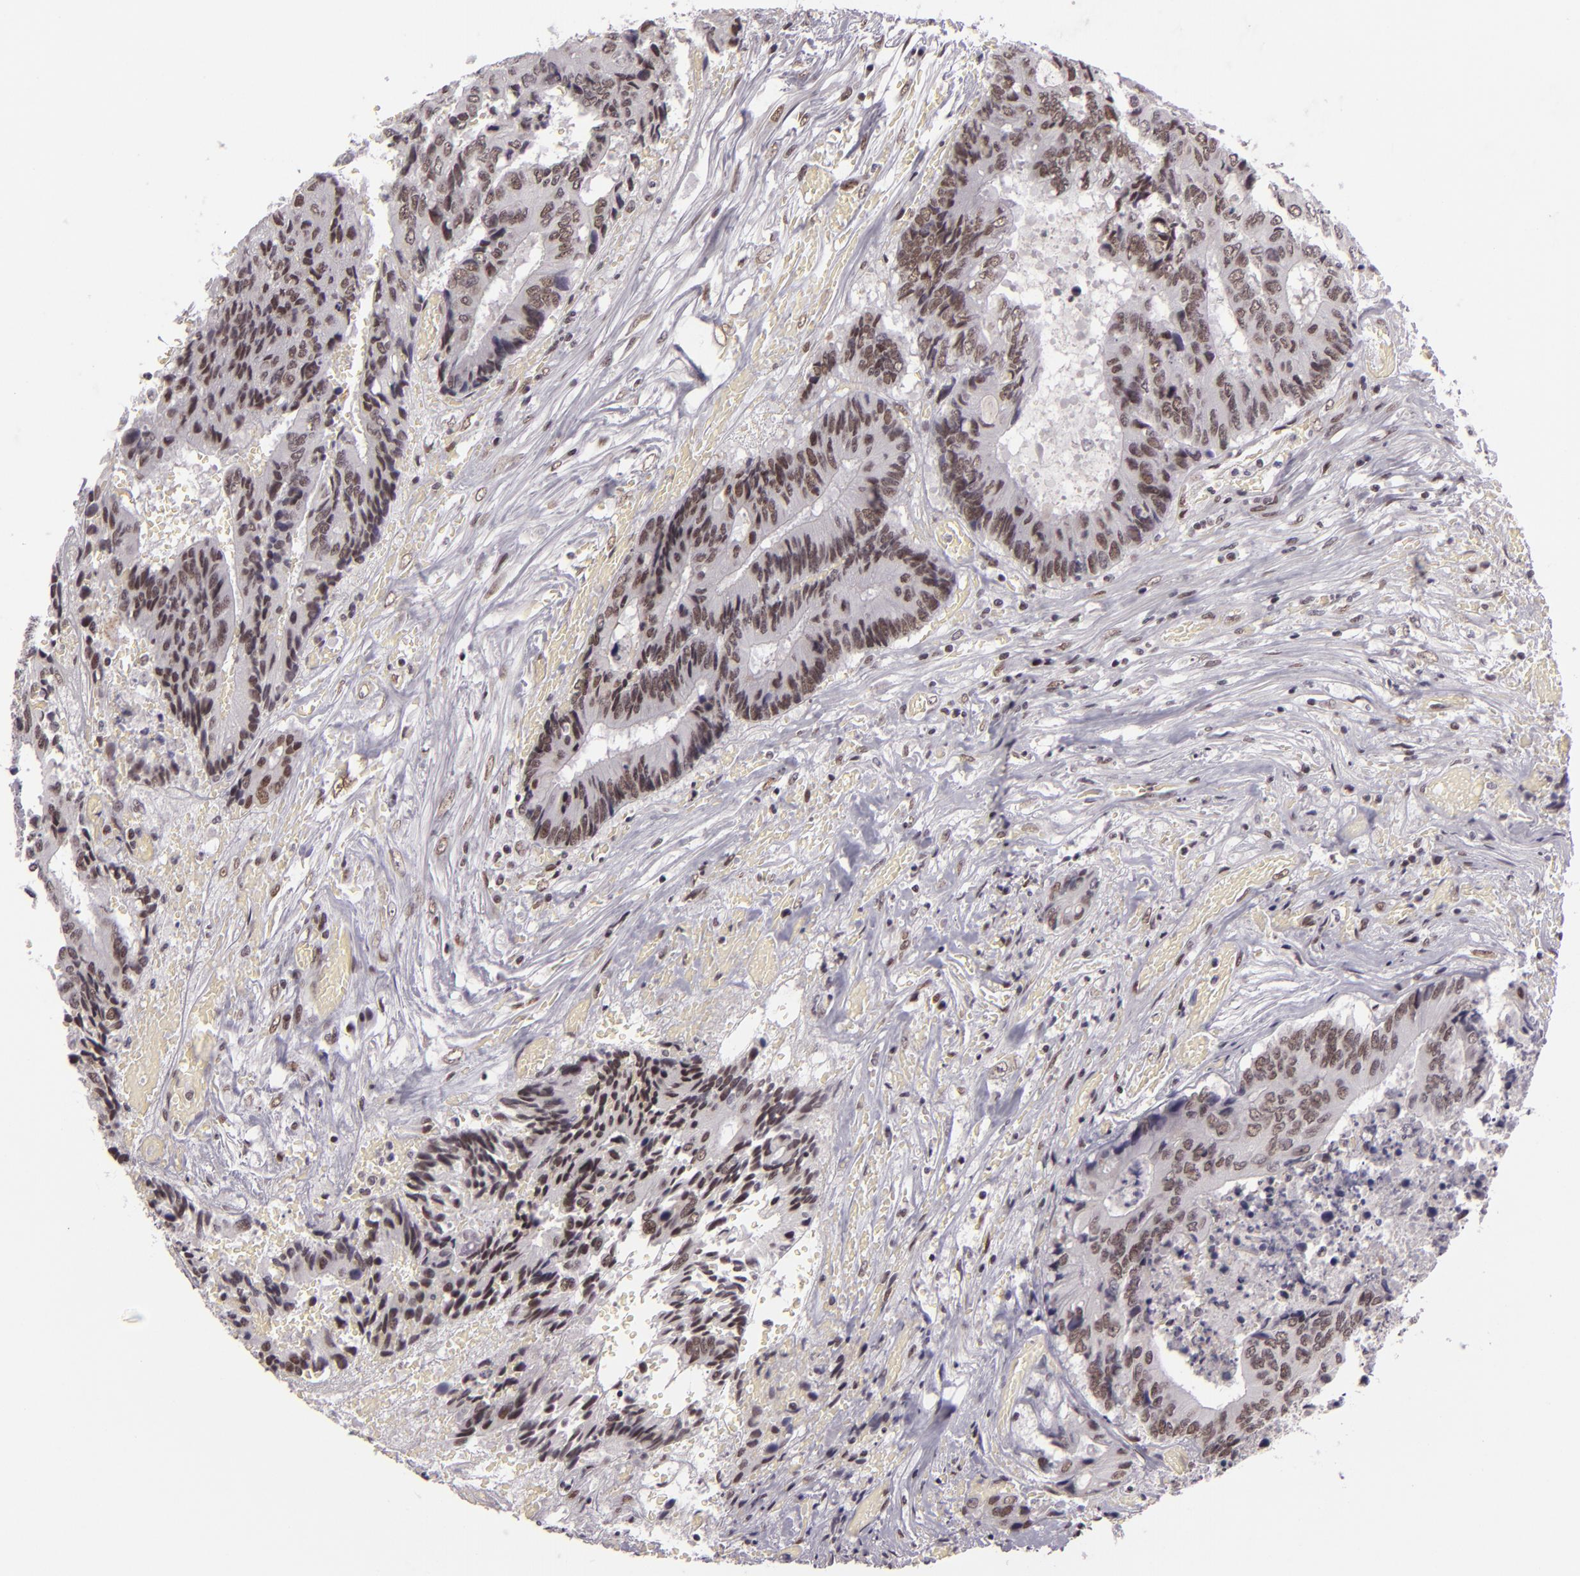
{"staining": {"intensity": "moderate", "quantity": ">75%", "location": "nuclear"}, "tissue": "colorectal cancer", "cell_type": "Tumor cells", "image_type": "cancer", "snomed": [{"axis": "morphology", "description": "Adenocarcinoma, NOS"}, {"axis": "topography", "description": "Rectum"}], "caption": "Colorectal adenocarcinoma stained with IHC demonstrates moderate nuclear positivity in approximately >75% of tumor cells. (Stains: DAB (3,3'-diaminobenzidine) in brown, nuclei in blue, Microscopy: brightfield microscopy at high magnification).", "gene": "BRD8", "patient": {"sex": "male", "age": 55}}